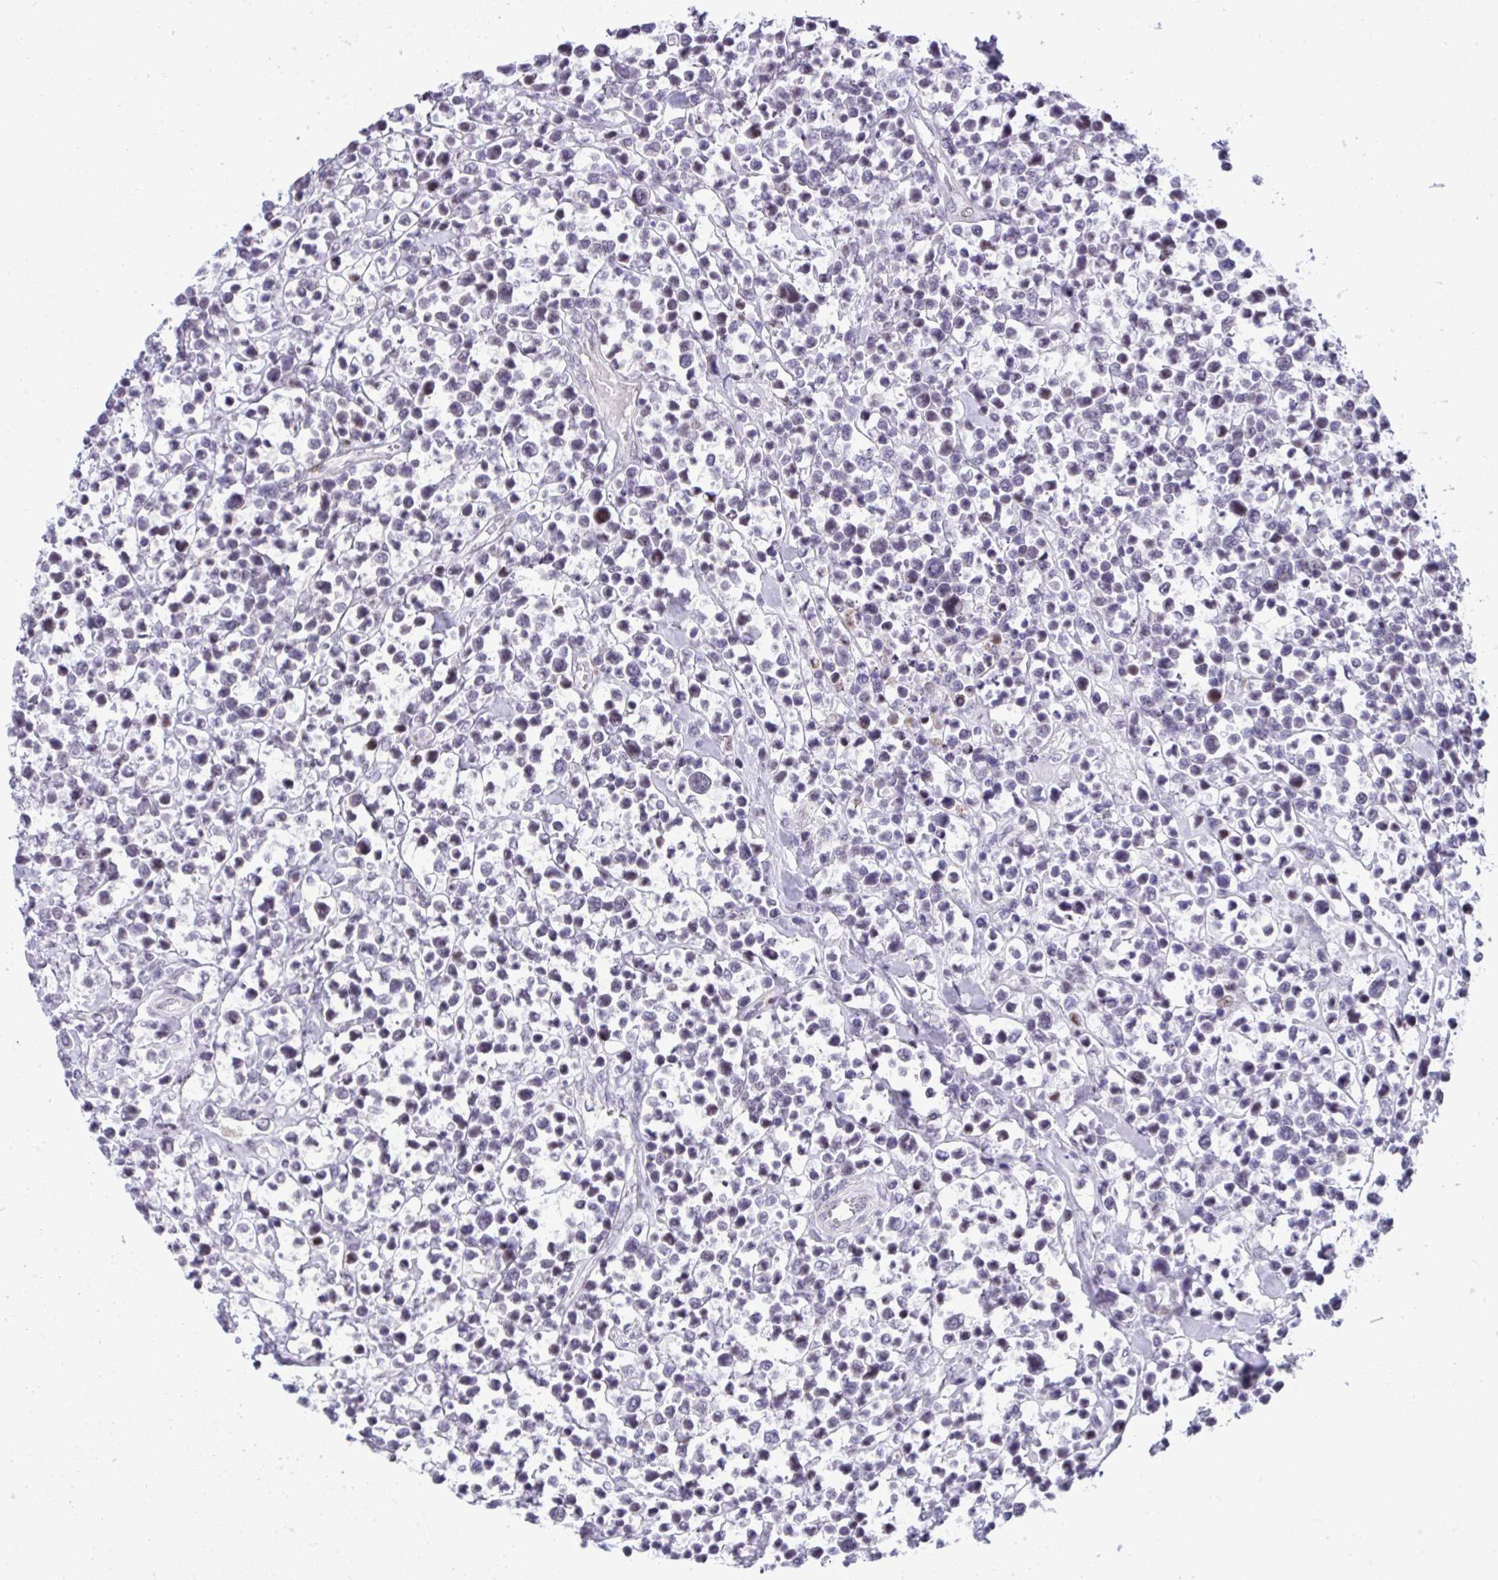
{"staining": {"intensity": "negative", "quantity": "none", "location": "none"}, "tissue": "lymphoma", "cell_type": "Tumor cells", "image_type": "cancer", "snomed": [{"axis": "morphology", "description": "Malignant lymphoma, non-Hodgkin's type, High grade"}, {"axis": "topography", "description": "Soft tissue"}], "caption": "High magnification brightfield microscopy of lymphoma stained with DAB (brown) and counterstained with hematoxylin (blue): tumor cells show no significant expression.", "gene": "ZFHX3", "patient": {"sex": "female", "age": 56}}